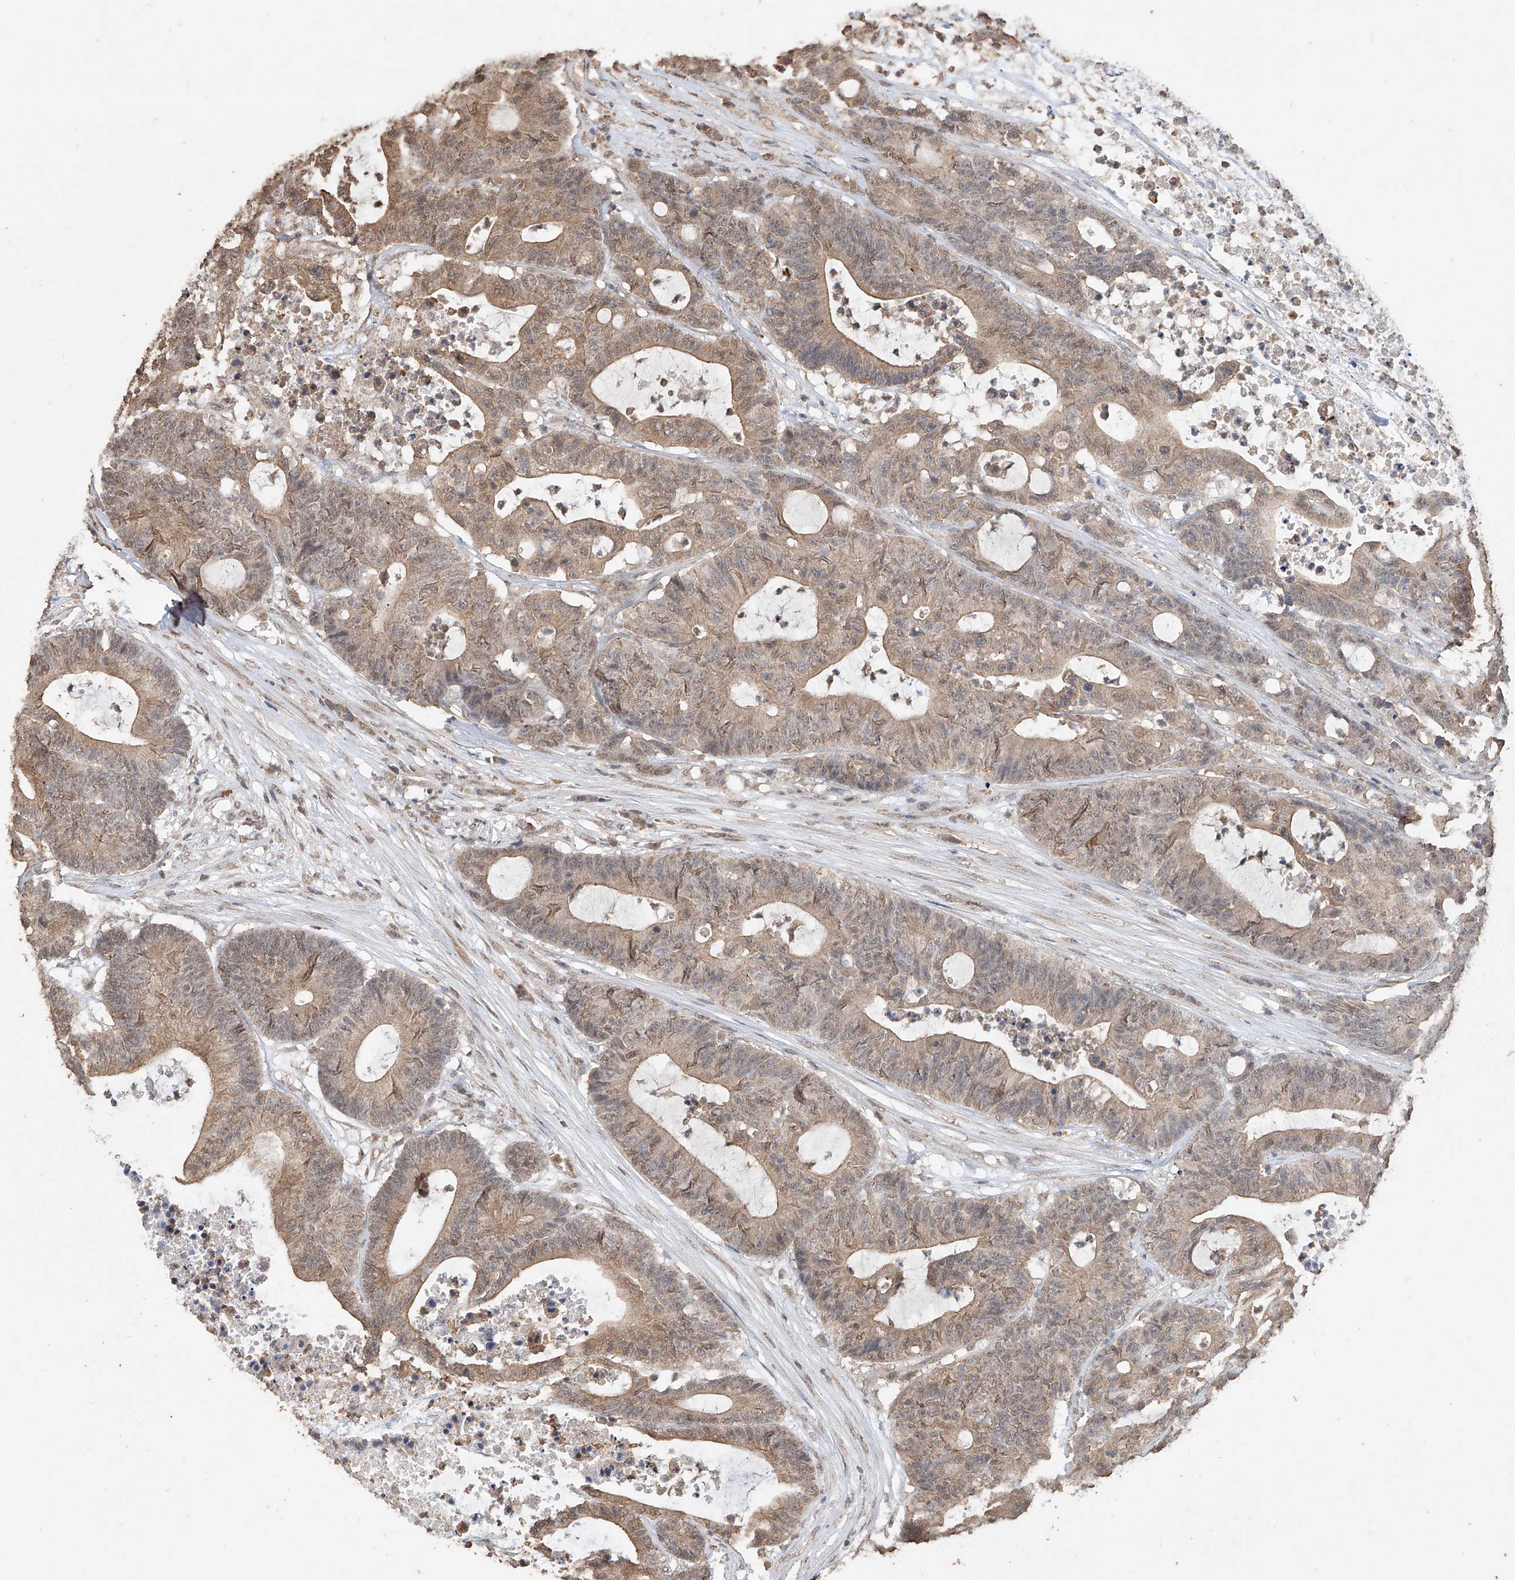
{"staining": {"intensity": "moderate", "quantity": ">75%", "location": "cytoplasmic/membranous"}, "tissue": "colorectal cancer", "cell_type": "Tumor cells", "image_type": "cancer", "snomed": [{"axis": "morphology", "description": "Adenocarcinoma, NOS"}, {"axis": "topography", "description": "Colon"}], "caption": "Immunohistochemistry micrograph of adenocarcinoma (colorectal) stained for a protein (brown), which reveals medium levels of moderate cytoplasmic/membranous positivity in about >75% of tumor cells.", "gene": "ELOVL1", "patient": {"sex": "female", "age": 84}}